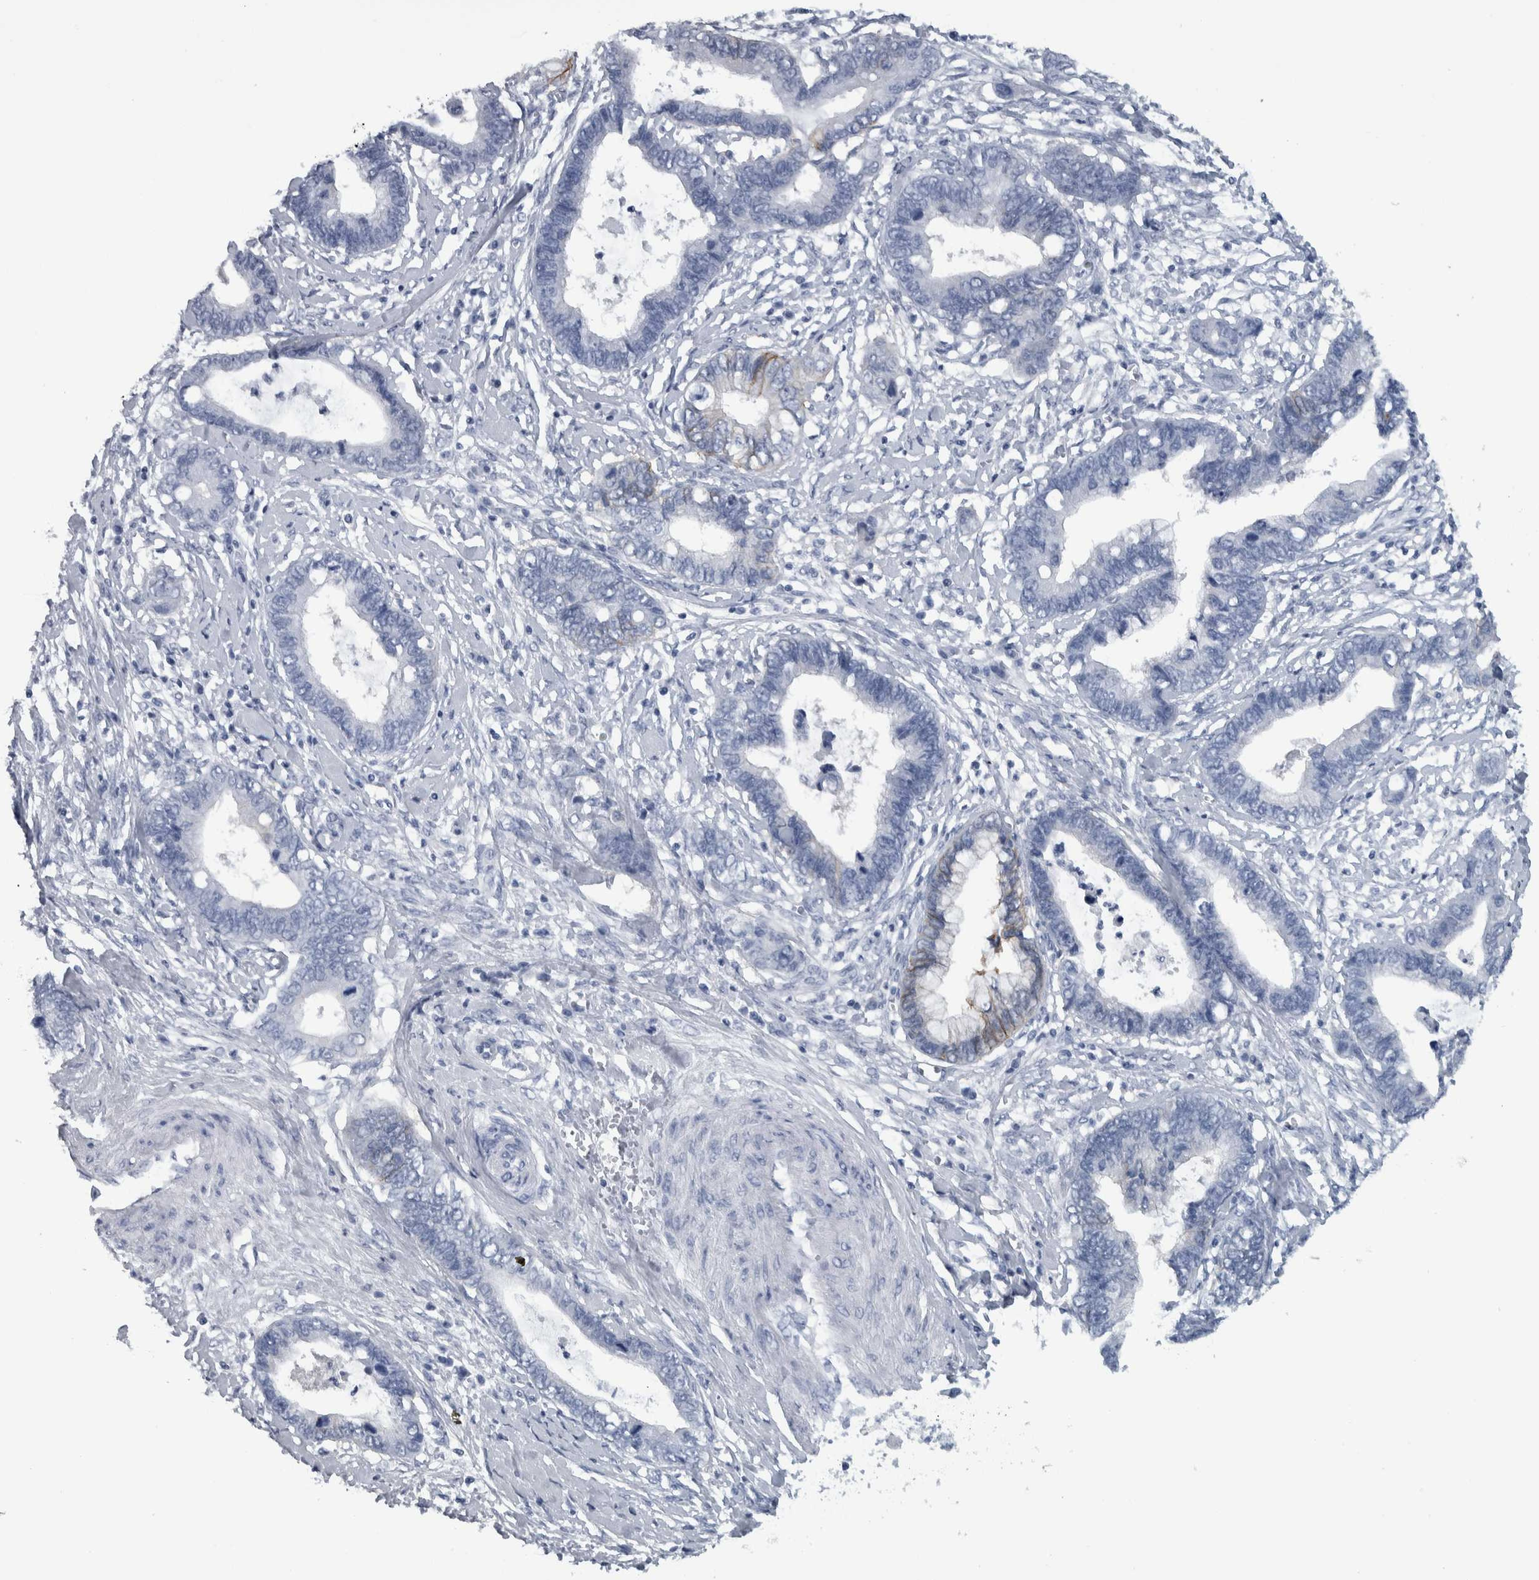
{"staining": {"intensity": "weak", "quantity": "<25%", "location": "cytoplasmic/membranous"}, "tissue": "cervical cancer", "cell_type": "Tumor cells", "image_type": "cancer", "snomed": [{"axis": "morphology", "description": "Adenocarcinoma, NOS"}, {"axis": "topography", "description": "Cervix"}], "caption": "Immunohistochemistry (IHC) histopathology image of neoplastic tissue: human cervical cancer stained with DAB exhibits no significant protein expression in tumor cells. (Brightfield microscopy of DAB immunohistochemistry (IHC) at high magnification).", "gene": "CDH17", "patient": {"sex": "female", "age": 44}}